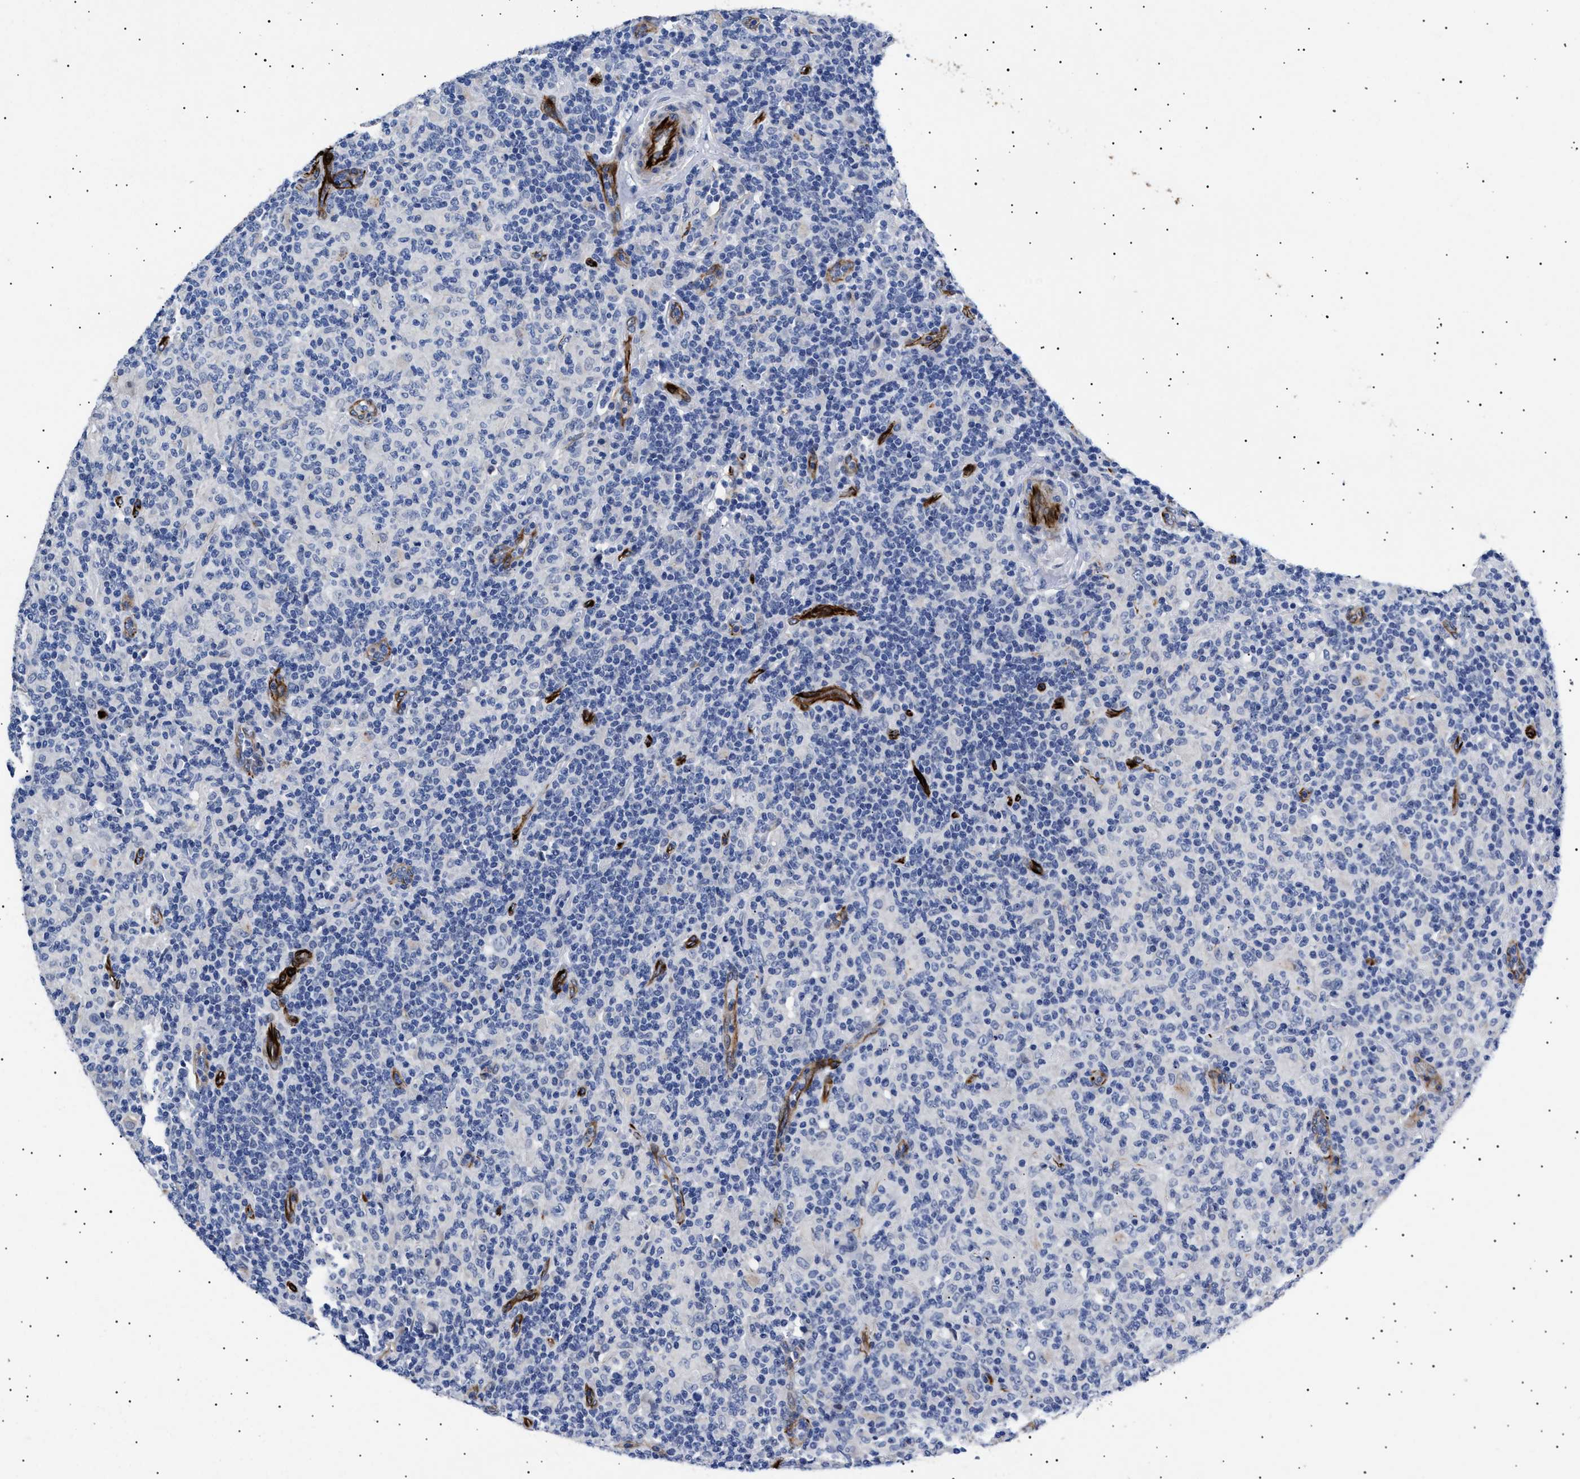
{"staining": {"intensity": "negative", "quantity": "none", "location": "none"}, "tissue": "lymphoma", "cell_type": "Tumor cells", "image_type": "cancer", "snomed": [{"axis": "morphology", "description": "Hodgkin's disease, NOS"}, {"axis": "topography", "description": "Lymph node"}], "caption": "Immunohistochemical staining of lymphoma reveals no significant positivity in tumor cells.", "gene": "OLFML2A", "patient": {"sex": "male", "age": 70}}